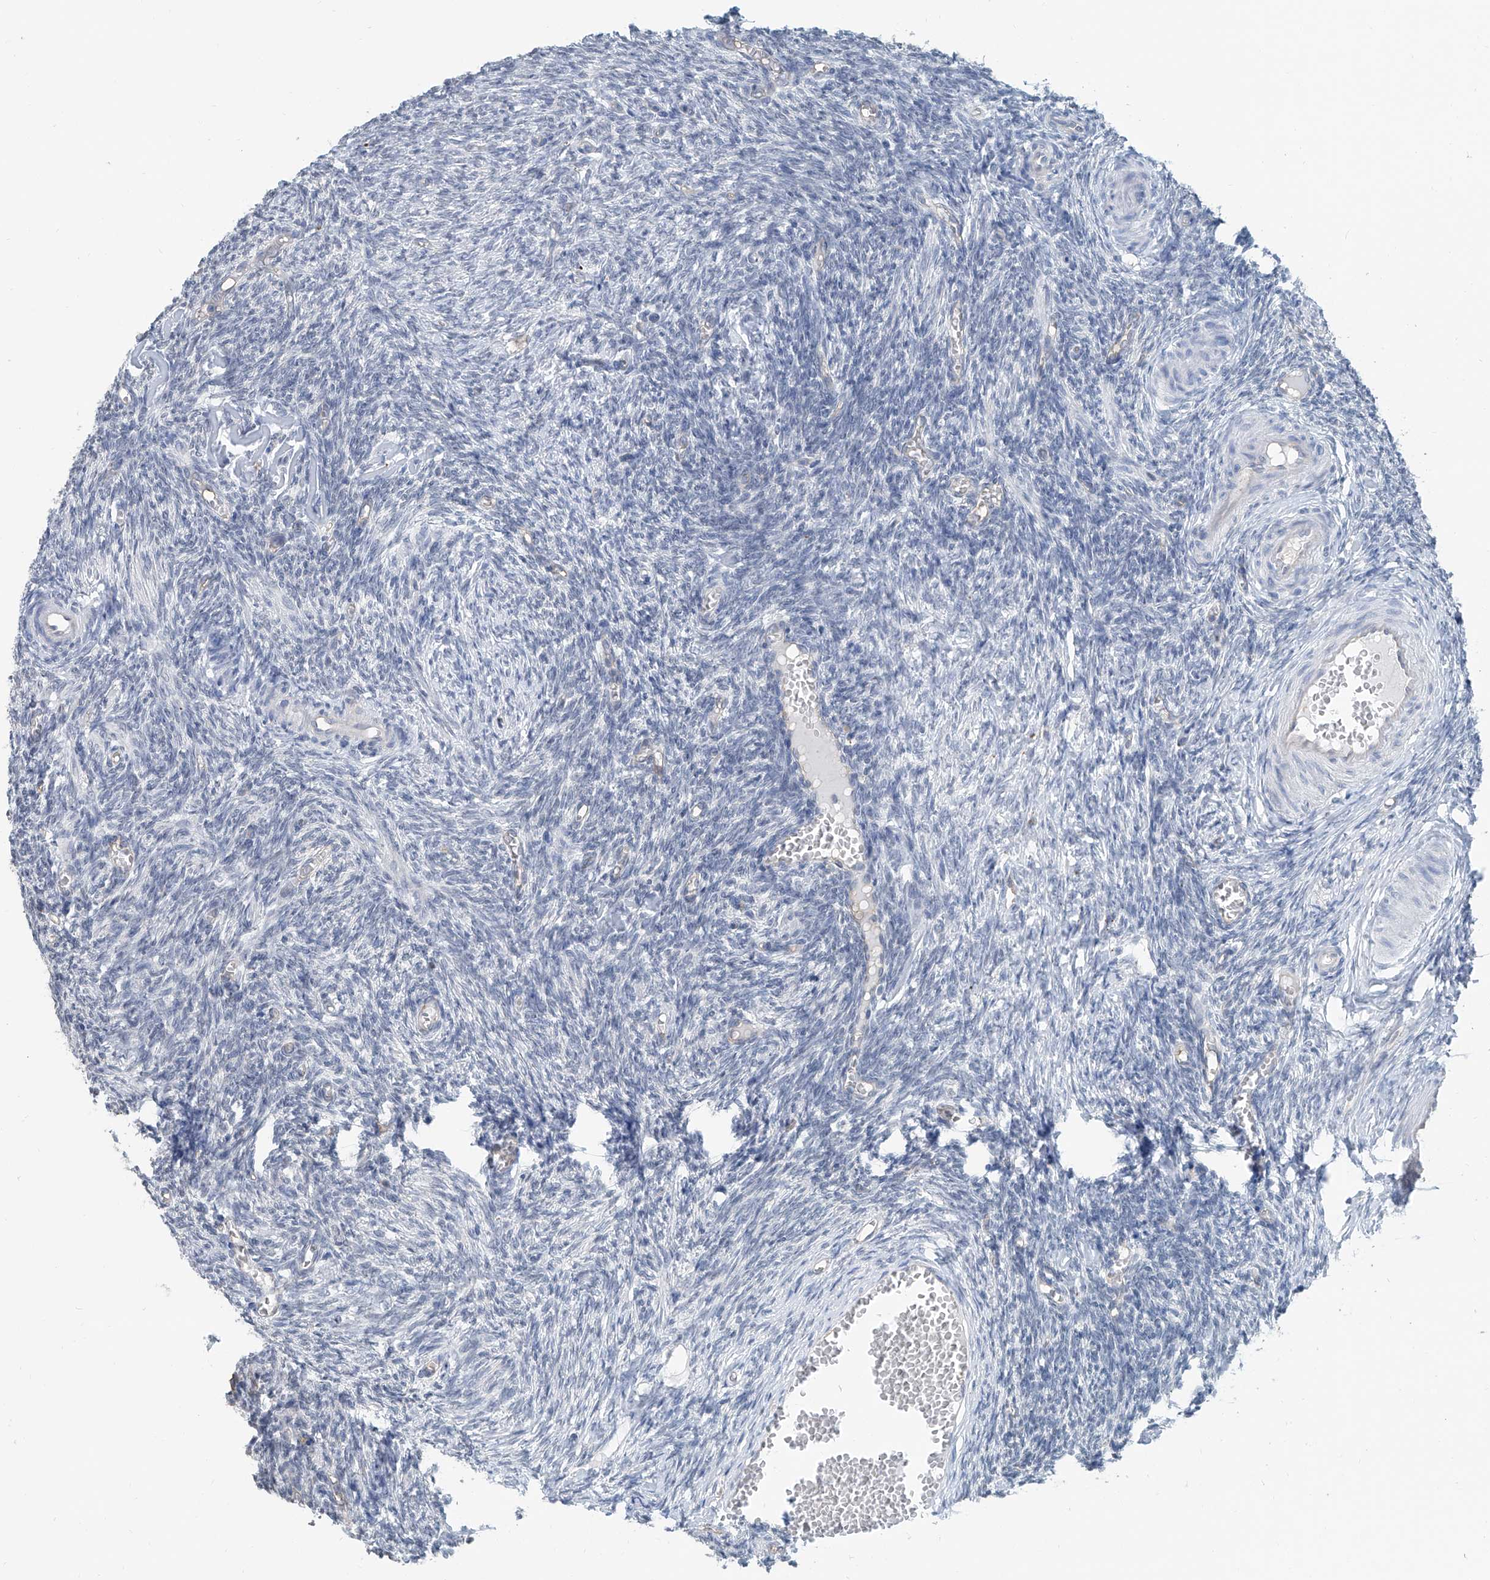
{"staining": {"intensity": "negative", "quantity": "none", "location": "none"}, "tissue": "ovary", "cell_type": "Ovarian stroma cells", "image_type": "normal", "snomed": [{"axis": "morphology", "description": "Normal tissue, NOS"}, {"axis": "topography", "description": "Ovary"}], "caption": "An immunohistochemistry micrograph of normal ovary is shown. There is no staining in ovarian stroma cells of ovary.", "gene": "KCNK10", "patient": {"sex": "female", "age": 27}}